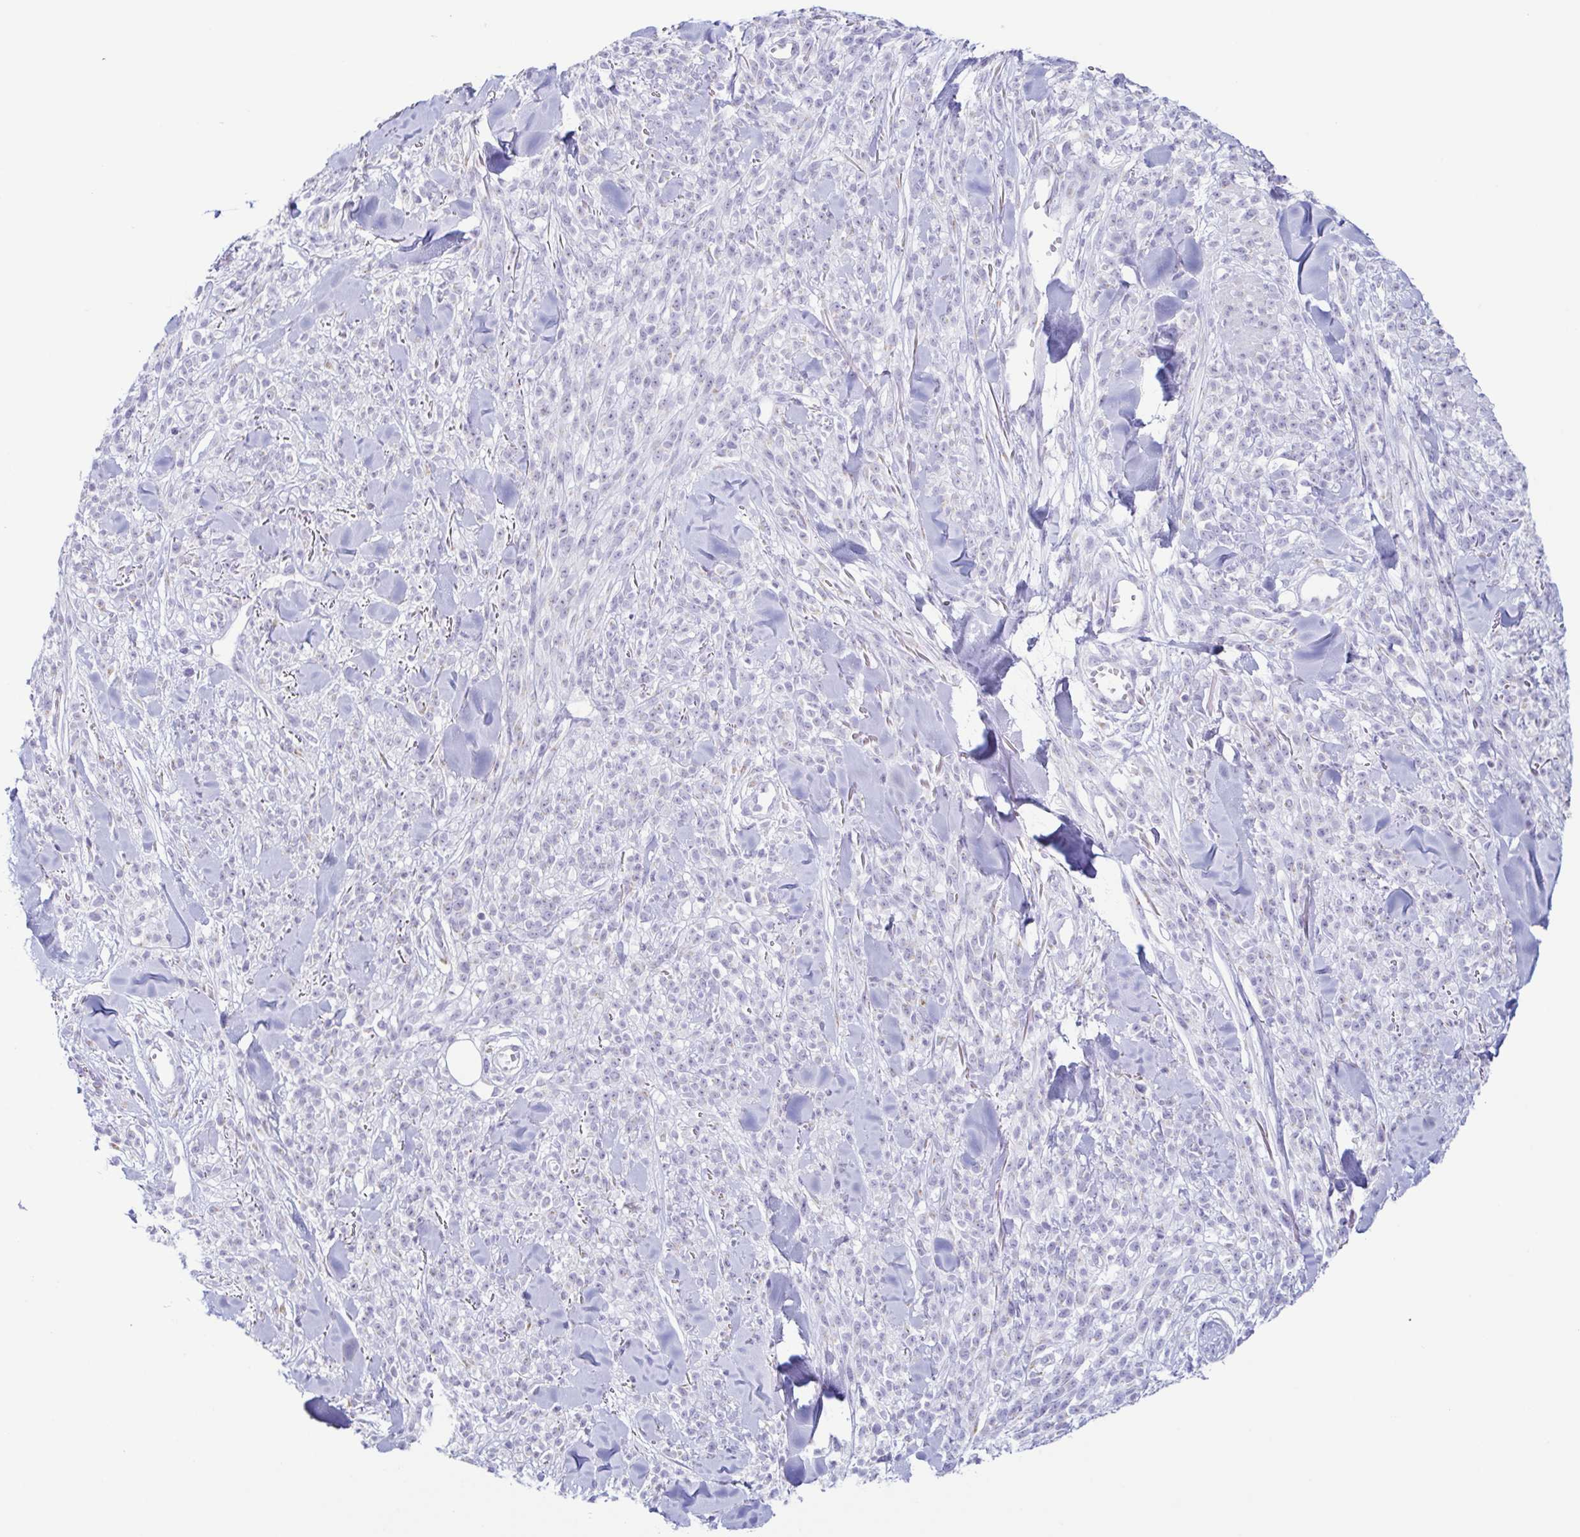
{"staining": {"intensity": "negative", "quantity": "none", "location": "none"}, "tissue": "melanoma", "cell_type": "Tumor cells", "image_type": "cancer", "snomed": [{"axis": "morphology", "description": "Malignant melanoma, NOS"}, {"axis": "topography", "description": "Skin"}, {"axis": "topography", "description": "Skin of trunk"}], "caption": "The micrograph exhibits no staining of tumor cells in malignant melanoma. (DAB (3,3'-diaminobenzidine) IHC visualized using brightfield microscopy, high magnification).", "gene": "AZU1", "patient": {"sex": "male", "age": 74}}